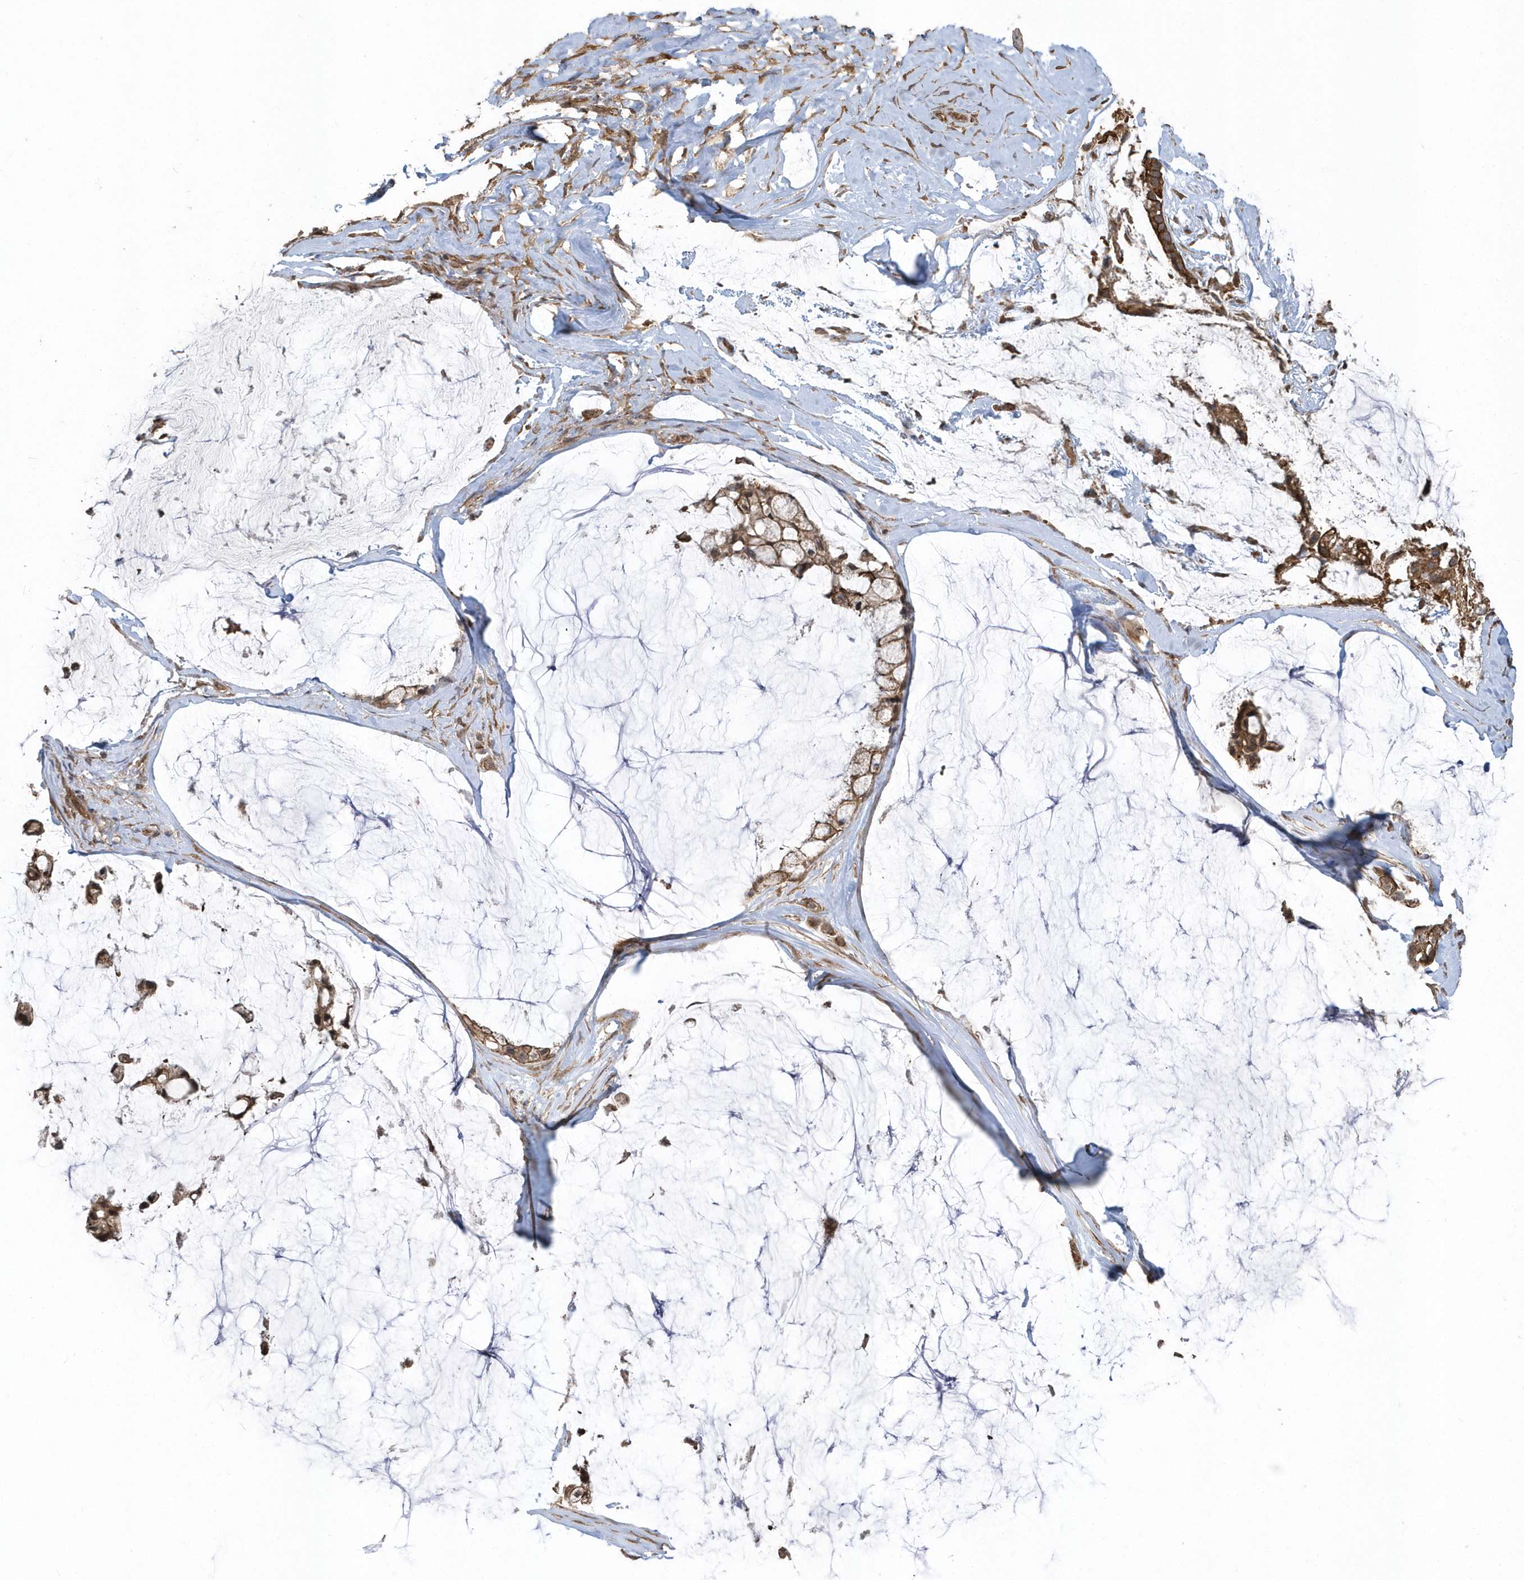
{"staining": {"intensity": "moderate", "quantity": ">75%", "location": "cytoplasmic/membranous"}, "tissue": "ovarian cancer", "cell_type": "Tumor cells", "image_type": "cancer", "snomed": [{"axis": "morphology", "description": "Cystadenocarcinoma, mucinous, NOS"}, {"axis": "topography", "description": "Ovary"}], "caption": "Immunohistochemical staining of ovarian cancer shows medium levels of moderate cytoplasmic/membranous staining in approximately >75% of tumor cells. Using DAB (3,3'-diaminobenzidine) (brown) and hematoxylin (blue) stains, captured at high magnification using brightfield microscopy.", "gene": "HERPUD1", "patient": {"sex": "female", "age": 39}}